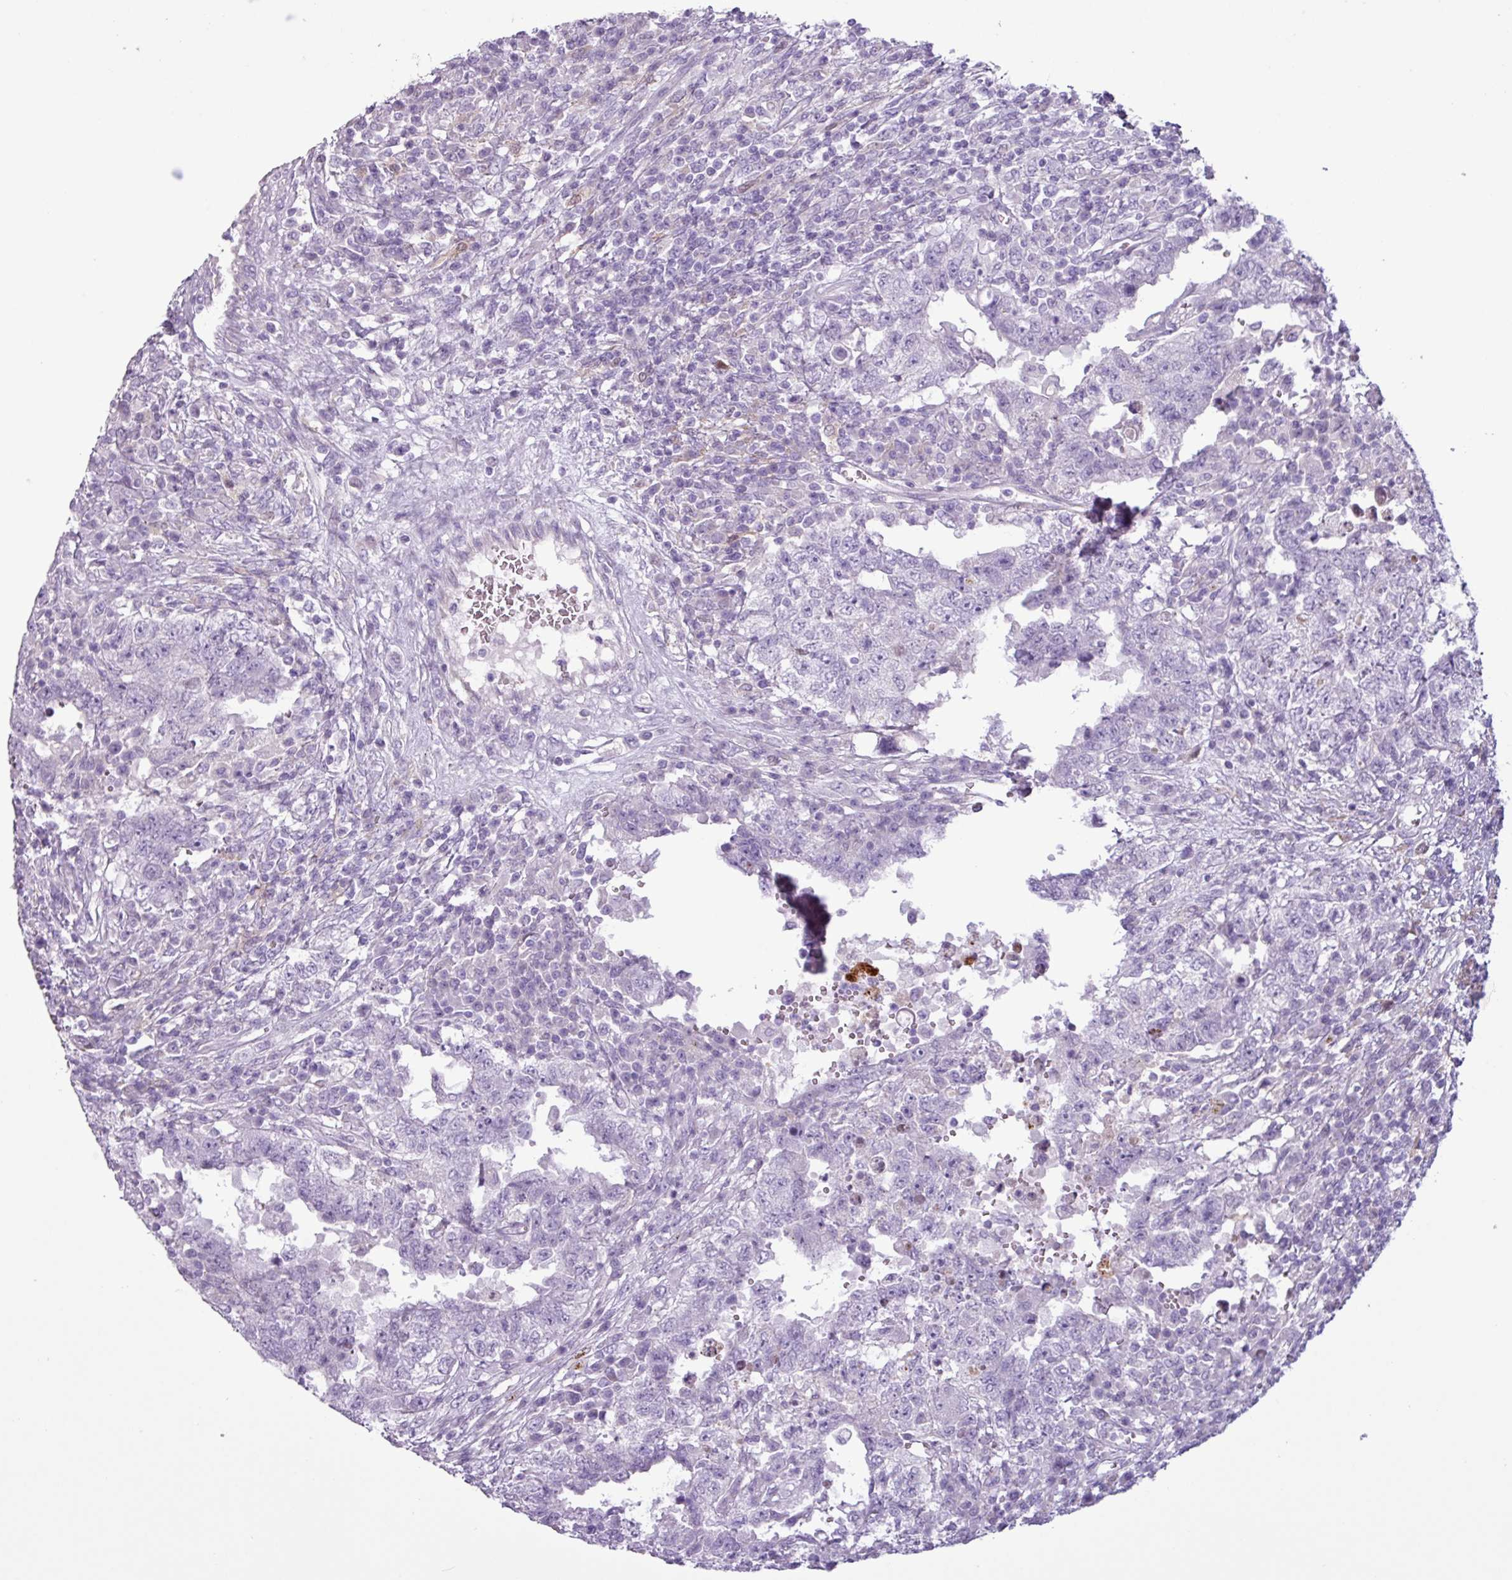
{"staining": {"intensity": "negative", "quantity": "none", "location": "none"}, "tissue": "testis cancer", "cell_type": "Tumor cells", "image_type": "cancer", "snomed": [{"axis": "morphology", "description": "Carcinoma, Embryonal, NOS"}, {"axis": "topography", "description": "Testis"}], "caption": "The image exhibits no significant positivity in tumor cells of testis cancer (embryonal carcinoma).", "gene": "C4B", "patient": {"sex": "male", "age": 26}}